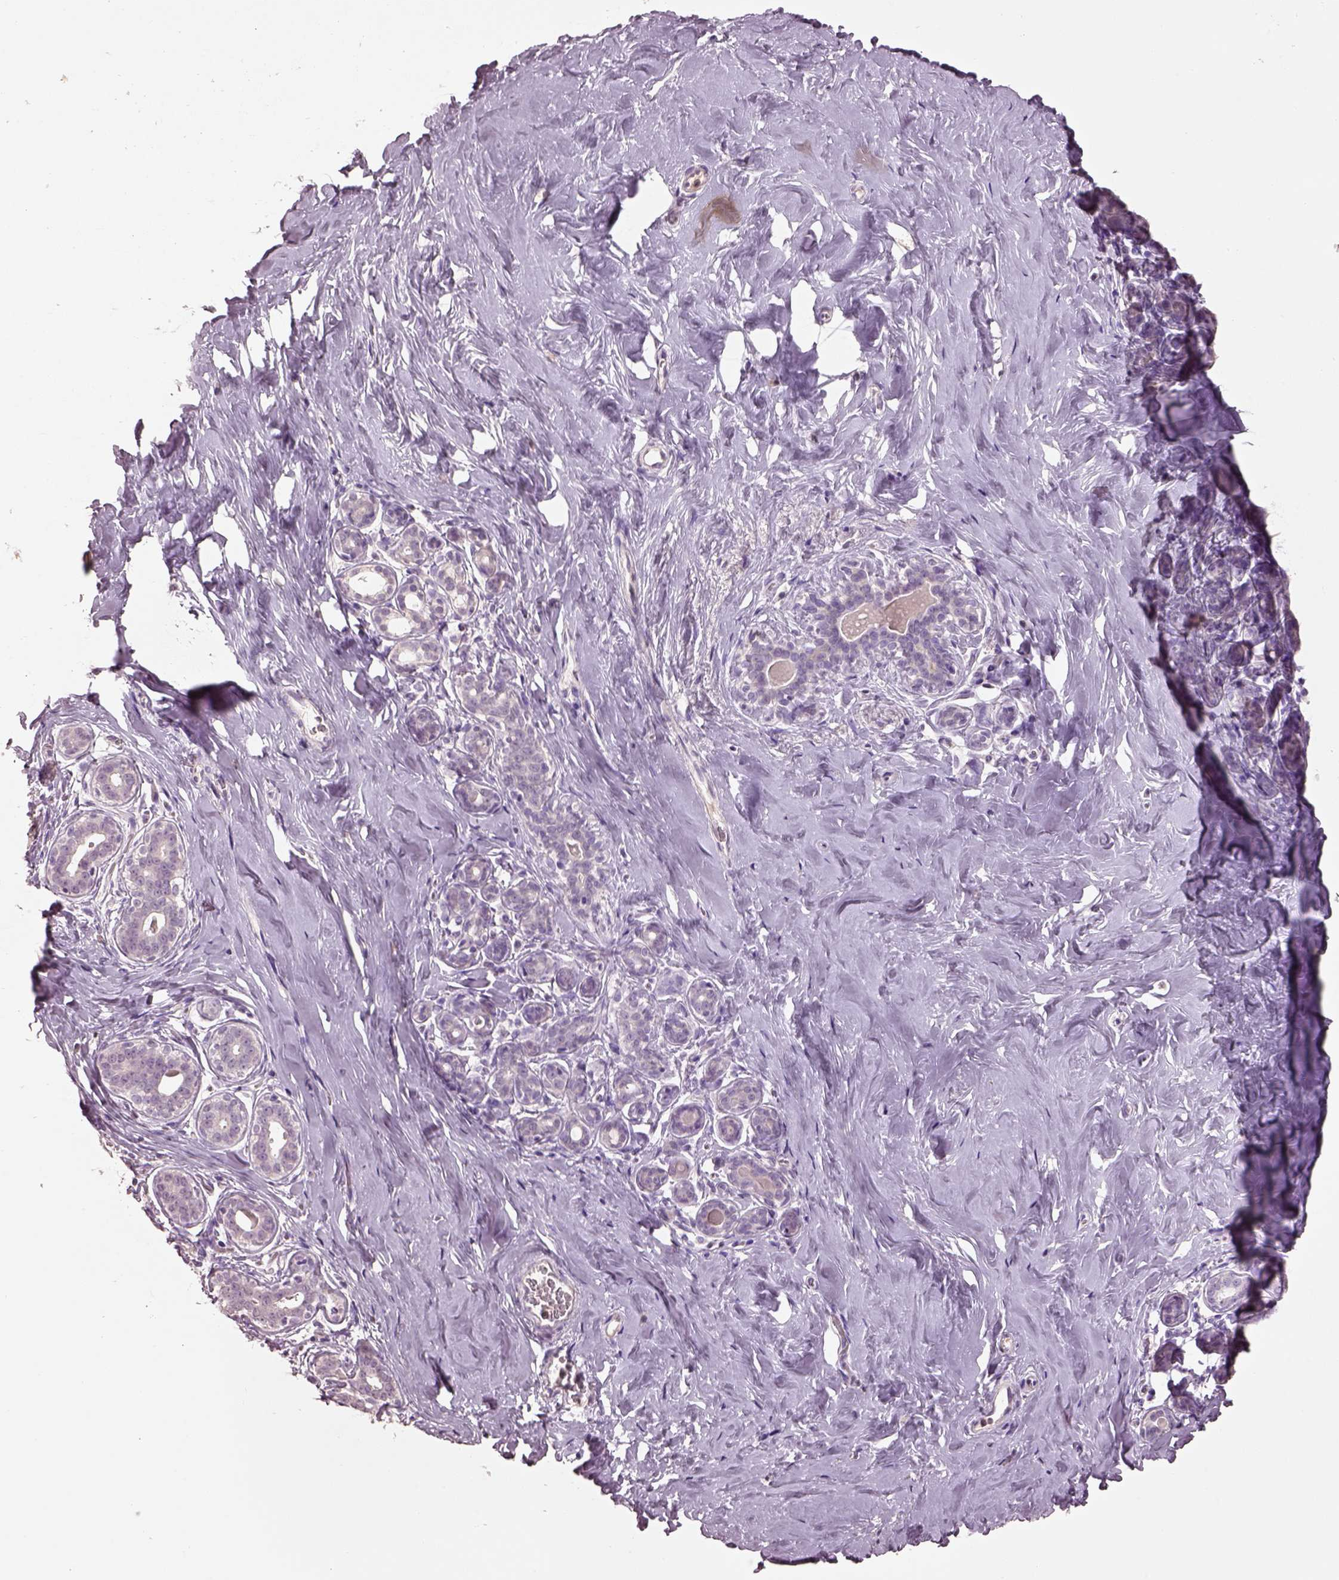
{"staining": {"intensity": "weak", "quantity": ">75%", "location": "cytoplasmic/membranous"}, "tissue": "breast", "cell_type": "Adipocytes", "image_type": "normal", "snomed": [{"axis": "morphology", "description": "Normal tissue, NOS"}, {"axis": "topography", "description": "Skin"}, {"axis": "topography", "description": "Breast"}], "caption": "Protein expression analysis of unremarkable human breast reveals weak cytoplasmic/membranous staining in approximately >75% of adipocytes.", "gene": "KCNIP3", "patient": {"sex": "female", "age": 43}}